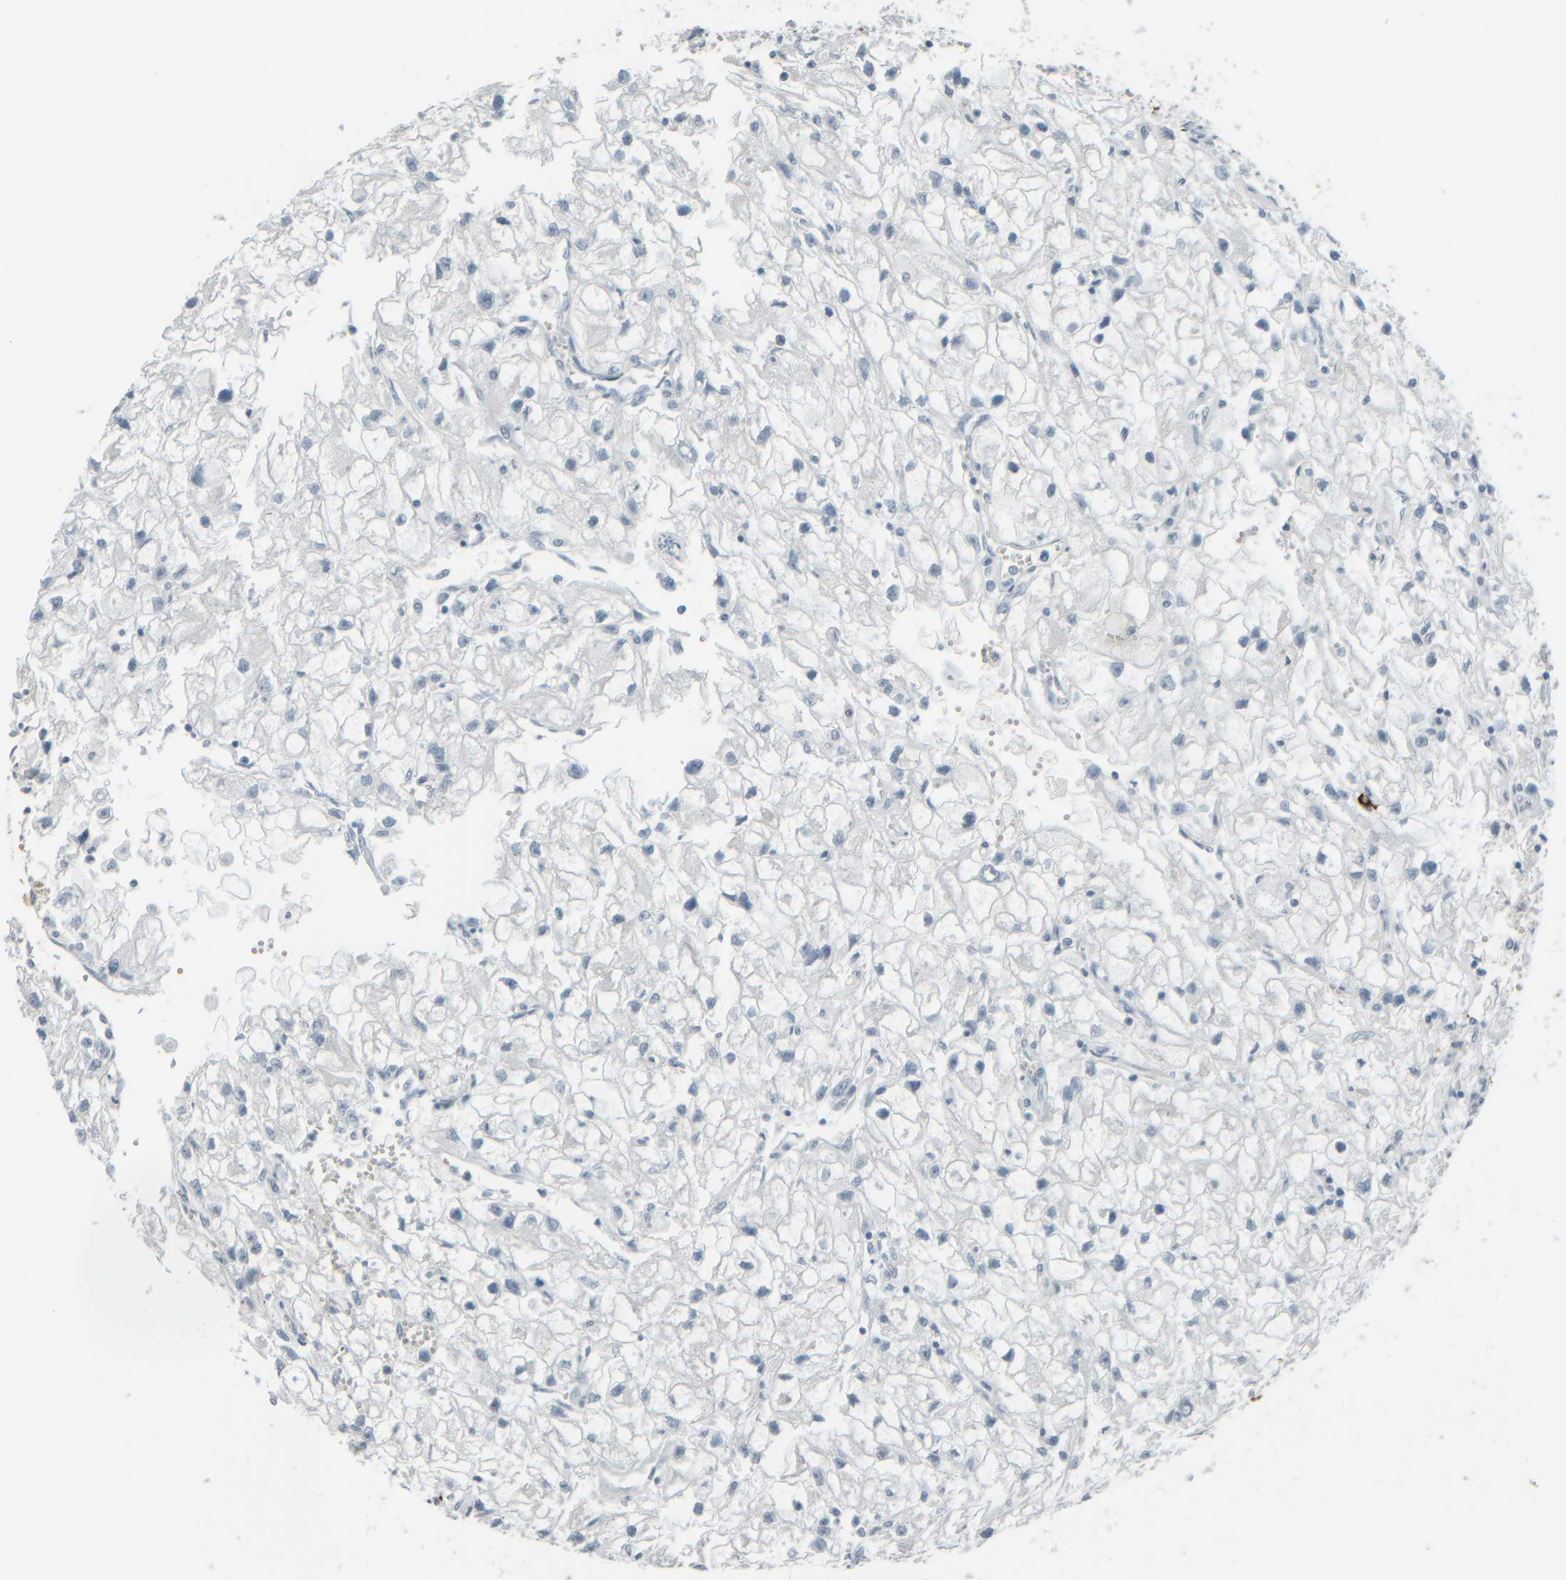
{"staining": {"intensity": "negative", "quantity": "none", "location": "none"}, "tissue": "renal cancer", "cell_type": "Tumor cells", "image_type": "cancer", "snomed": [{"axis": "morphology", "description": "Adenocarcinoma, NOS"}, {"axis": "topography", "description": "Kidney"}], "caption": "This is an immunohistochemistry histopathology image of human renal cancer (adenocarcinoma). There is no expression in tumor cells.", "gene": "TPSAB1", "patient": {"sex": "female", "age": 70}}